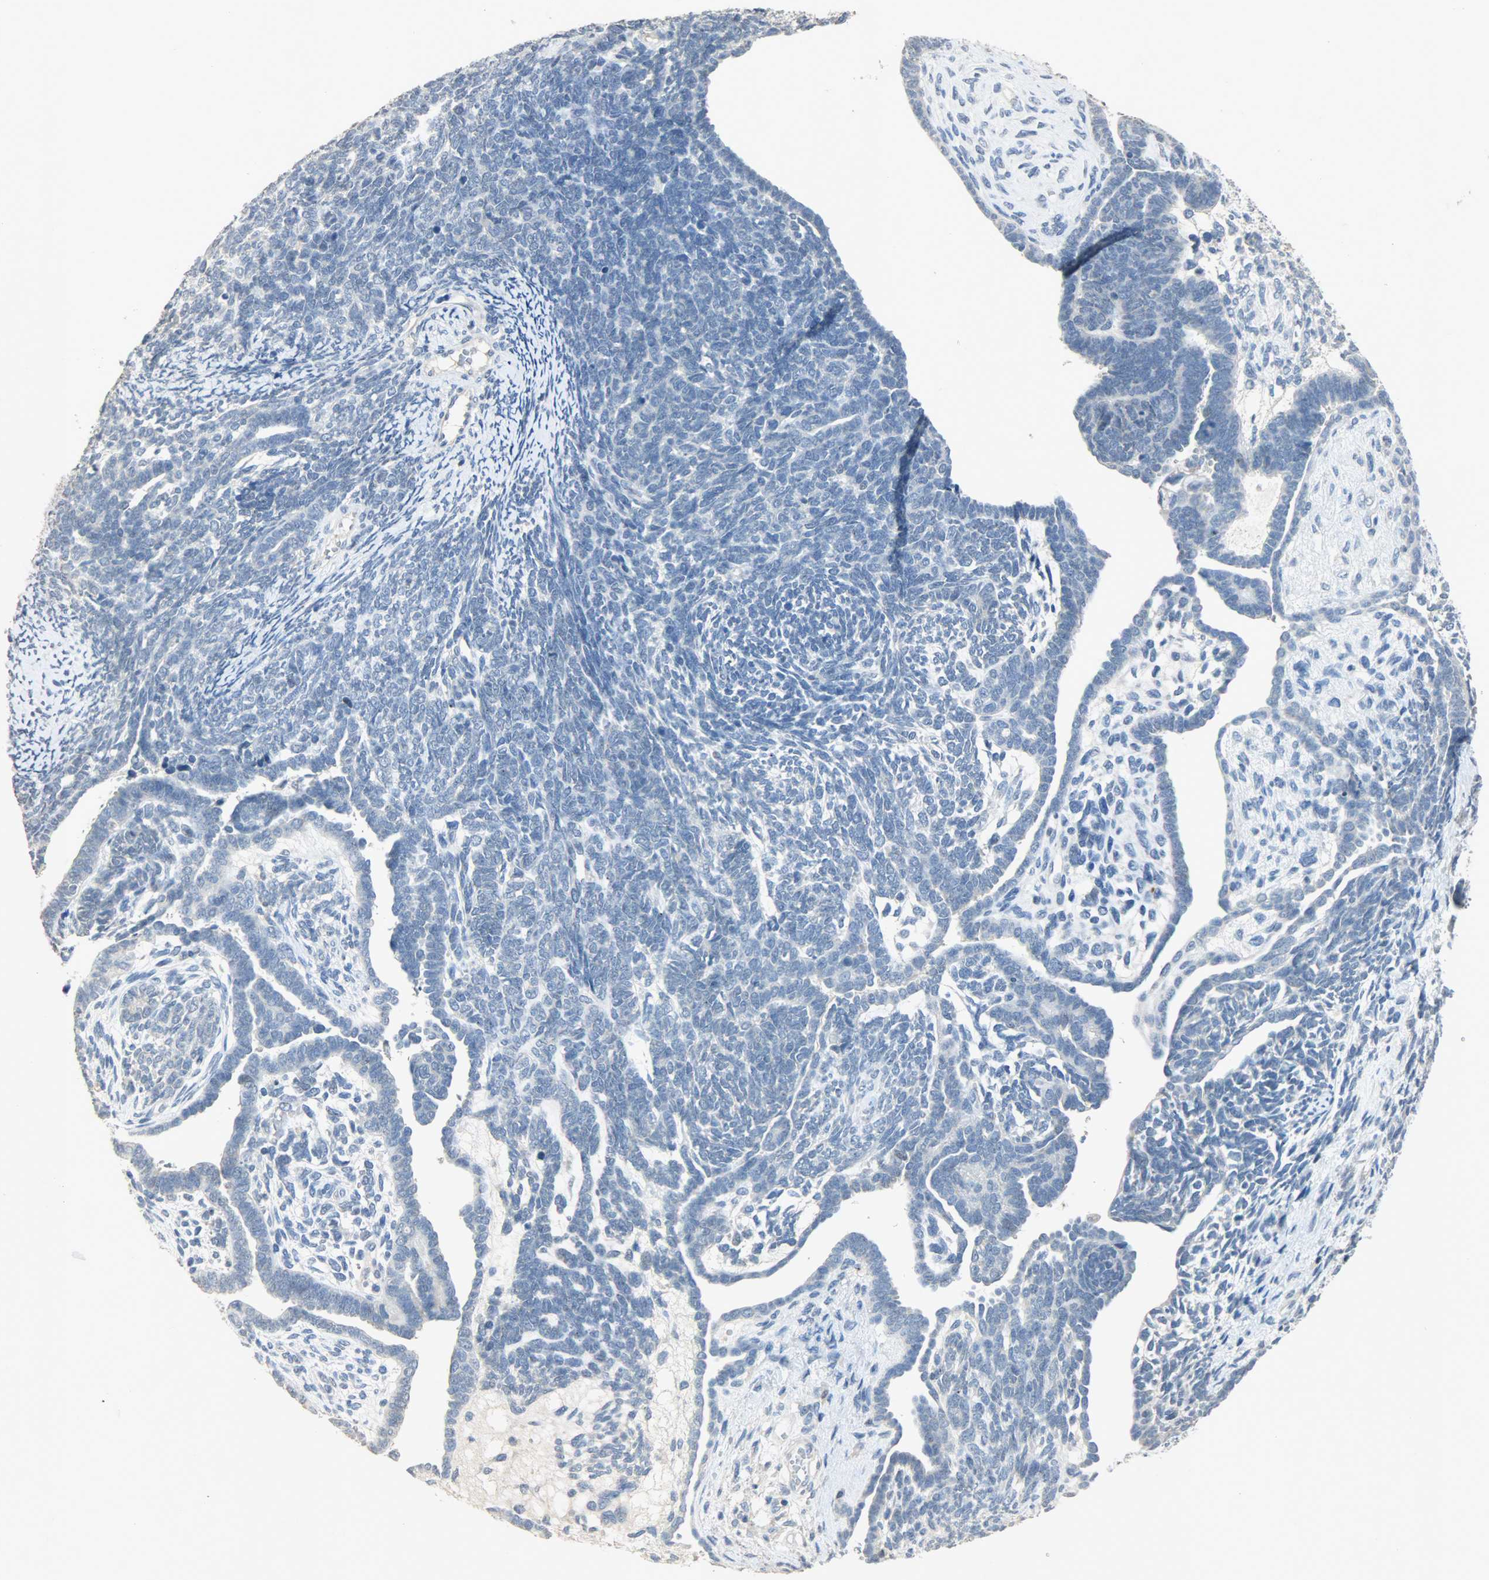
{"staining": {"intensity": "negative", "quantity": "none", "location": "none"}, "tissue": "endometrial cancer", "cell_type": "Tumor cells", "image_type": "cancer", "snomed": [{"axis": "morphology", "description": "Neoplasm, malignant, NOS"}, {"axis": "topography", "description": "Endometrium"}], "caption": "A high-resolution photomicrograph shows immunohistochemistry staining of endometrial cancer (malignant neoplasm), which exhibits no significant positivity in tumor cells.", "gene": "DNAJB6", "patient": {"sex": "female", "age": 74}}